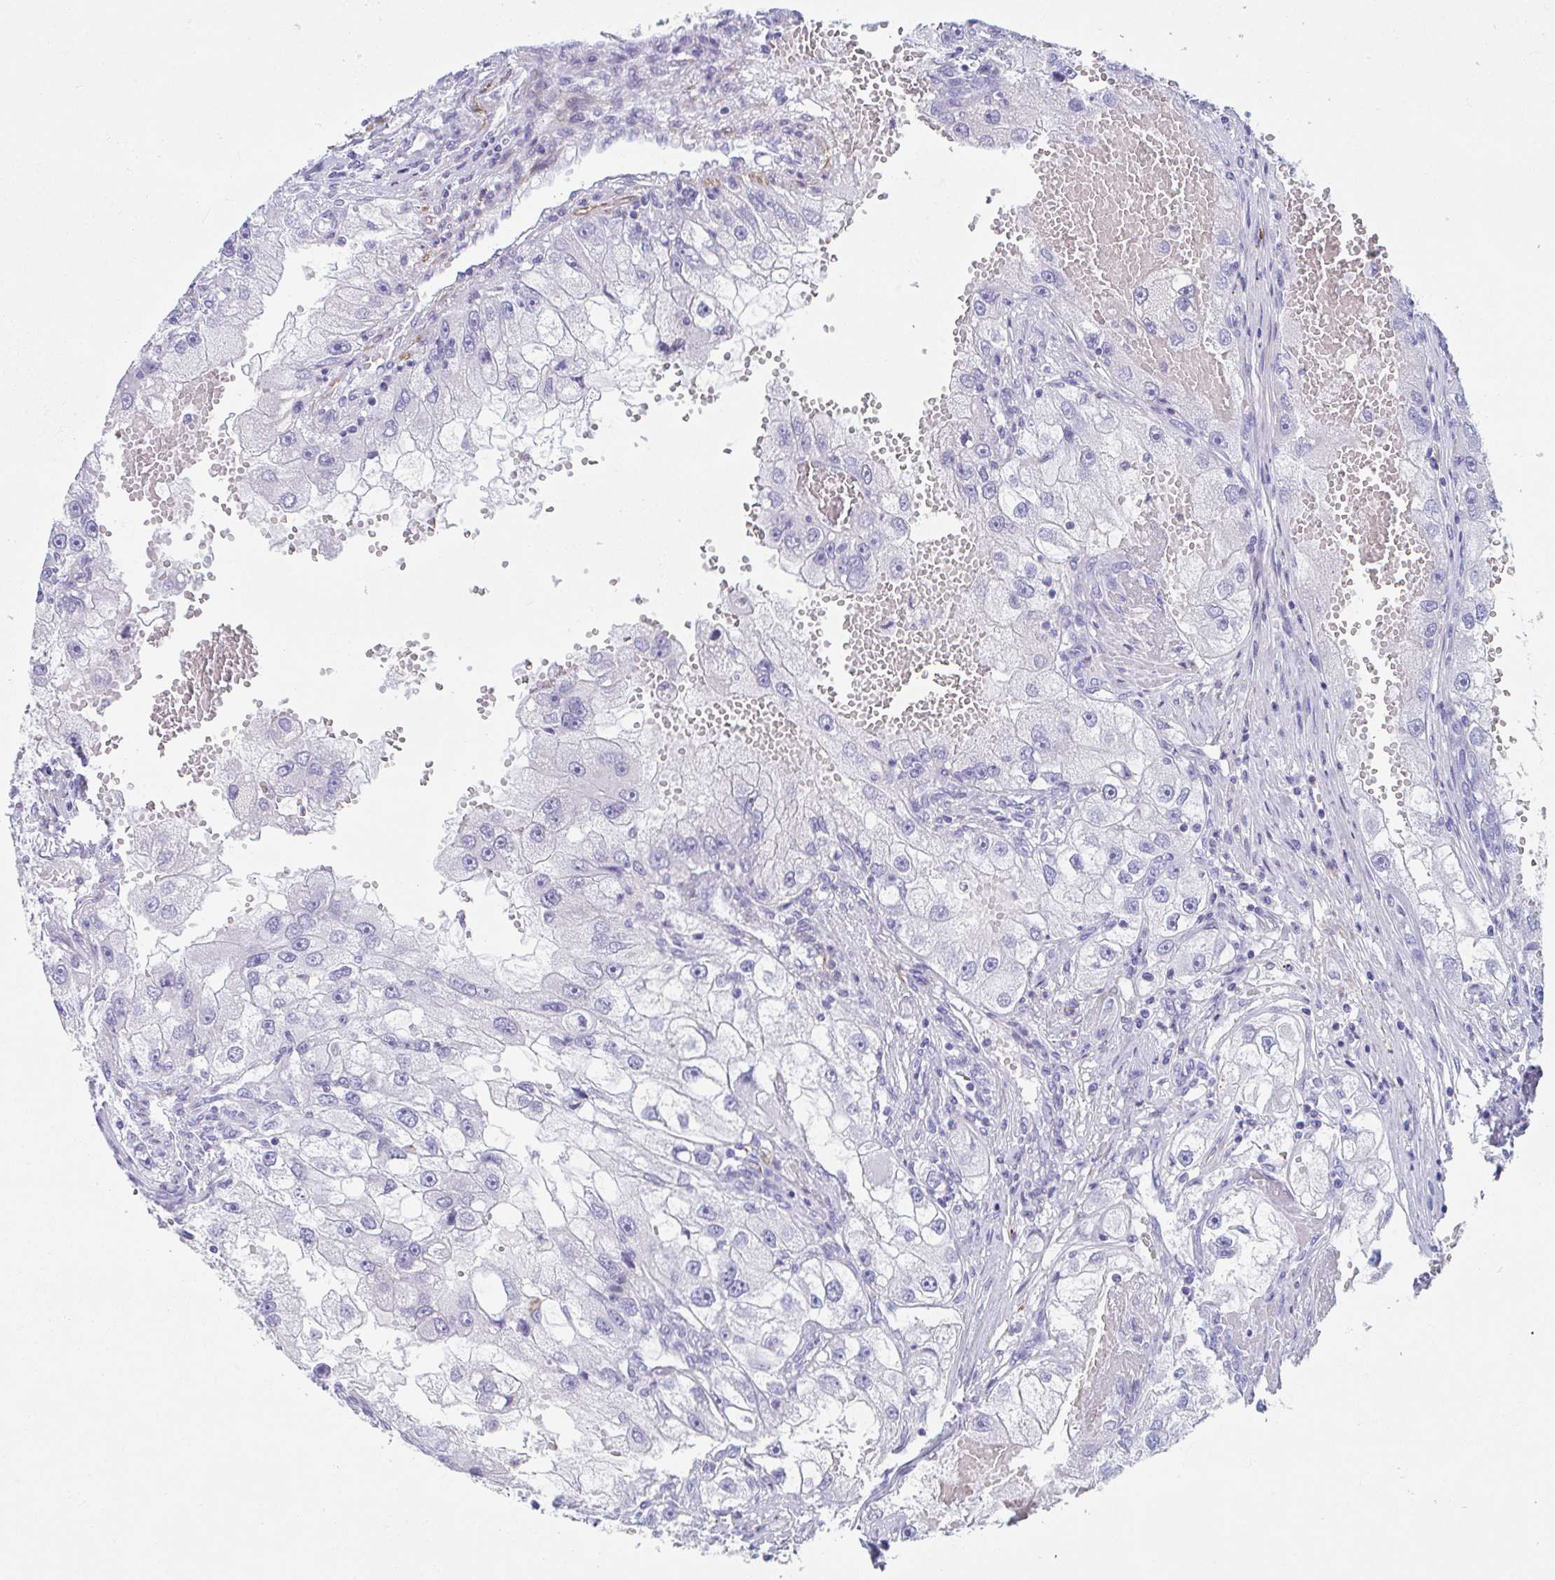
{"staining": {"intensity": "negative", "quantity": "none", "location": "none"}, "tissue": "renal cancer", "cell_type": "Tumor cells", "image_type": "cancer", "snomed": [{"axis": "morphology", "description": "Adenocarcinoma, NOS"}, {"axis": "topography", "description": "Kidney"}], "caption": "The histopathology image demonstrates no staining of tumor cells in renal cancer.", "gene": "TAS2R41", "patient": {"sex": "male", "age": 63}}